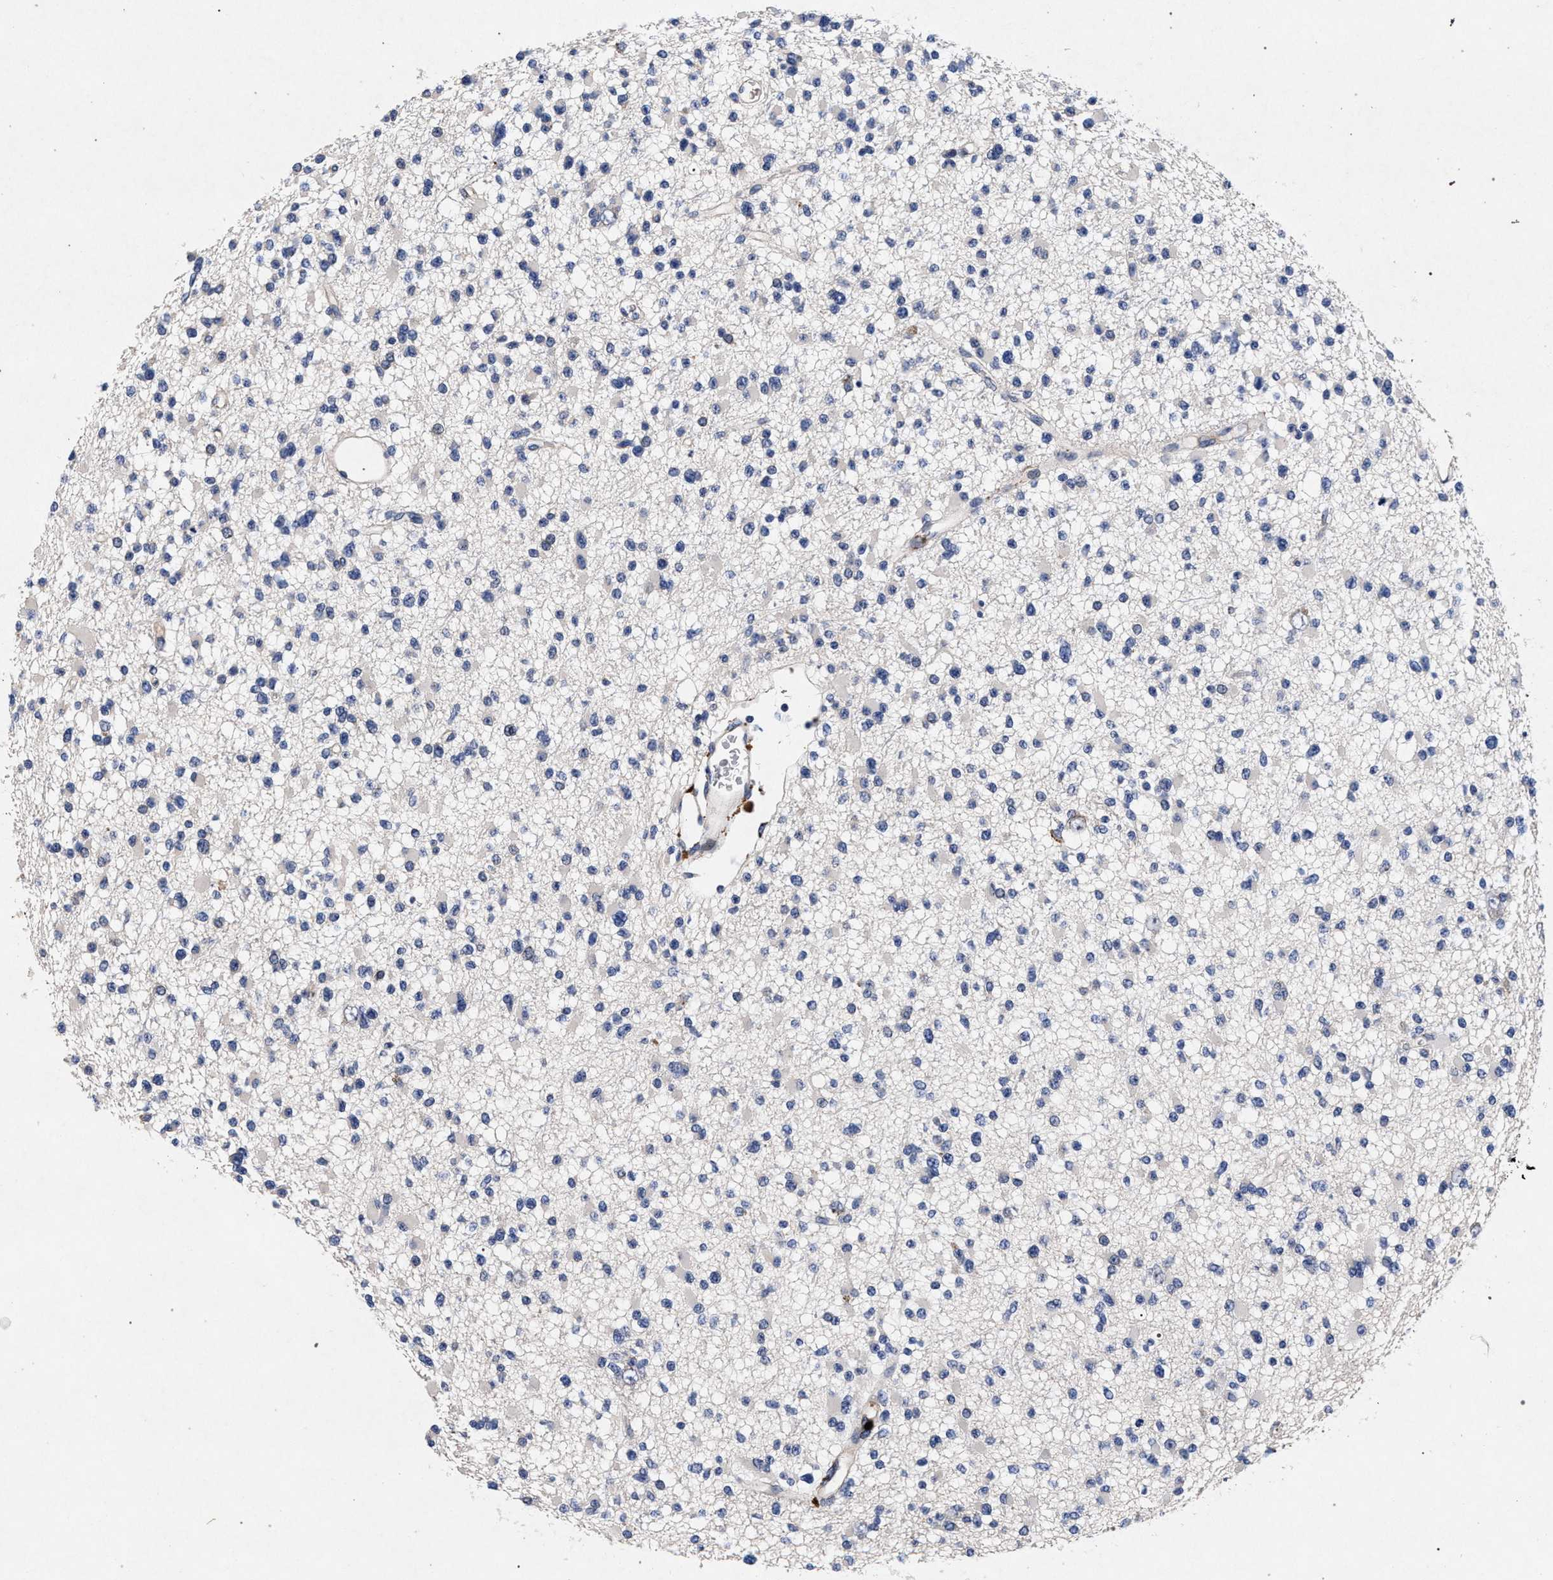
{"staining": {"intensity": "negative", "quantity": "none", "location": "none"}, "tissue": "glioma", "cell_type": "Tumor cells", "image_type": "cancer", "snomed": [{"axis": "morphology", "description": "Glioma, malignant, Low grade"}, {"axis": "topography", "description": "Brain"}], "caption": "Tumor cells show no significant protein positivity in glioma.", "gene": "NEK7", "patient": {"sex": "female", "age": 22}}